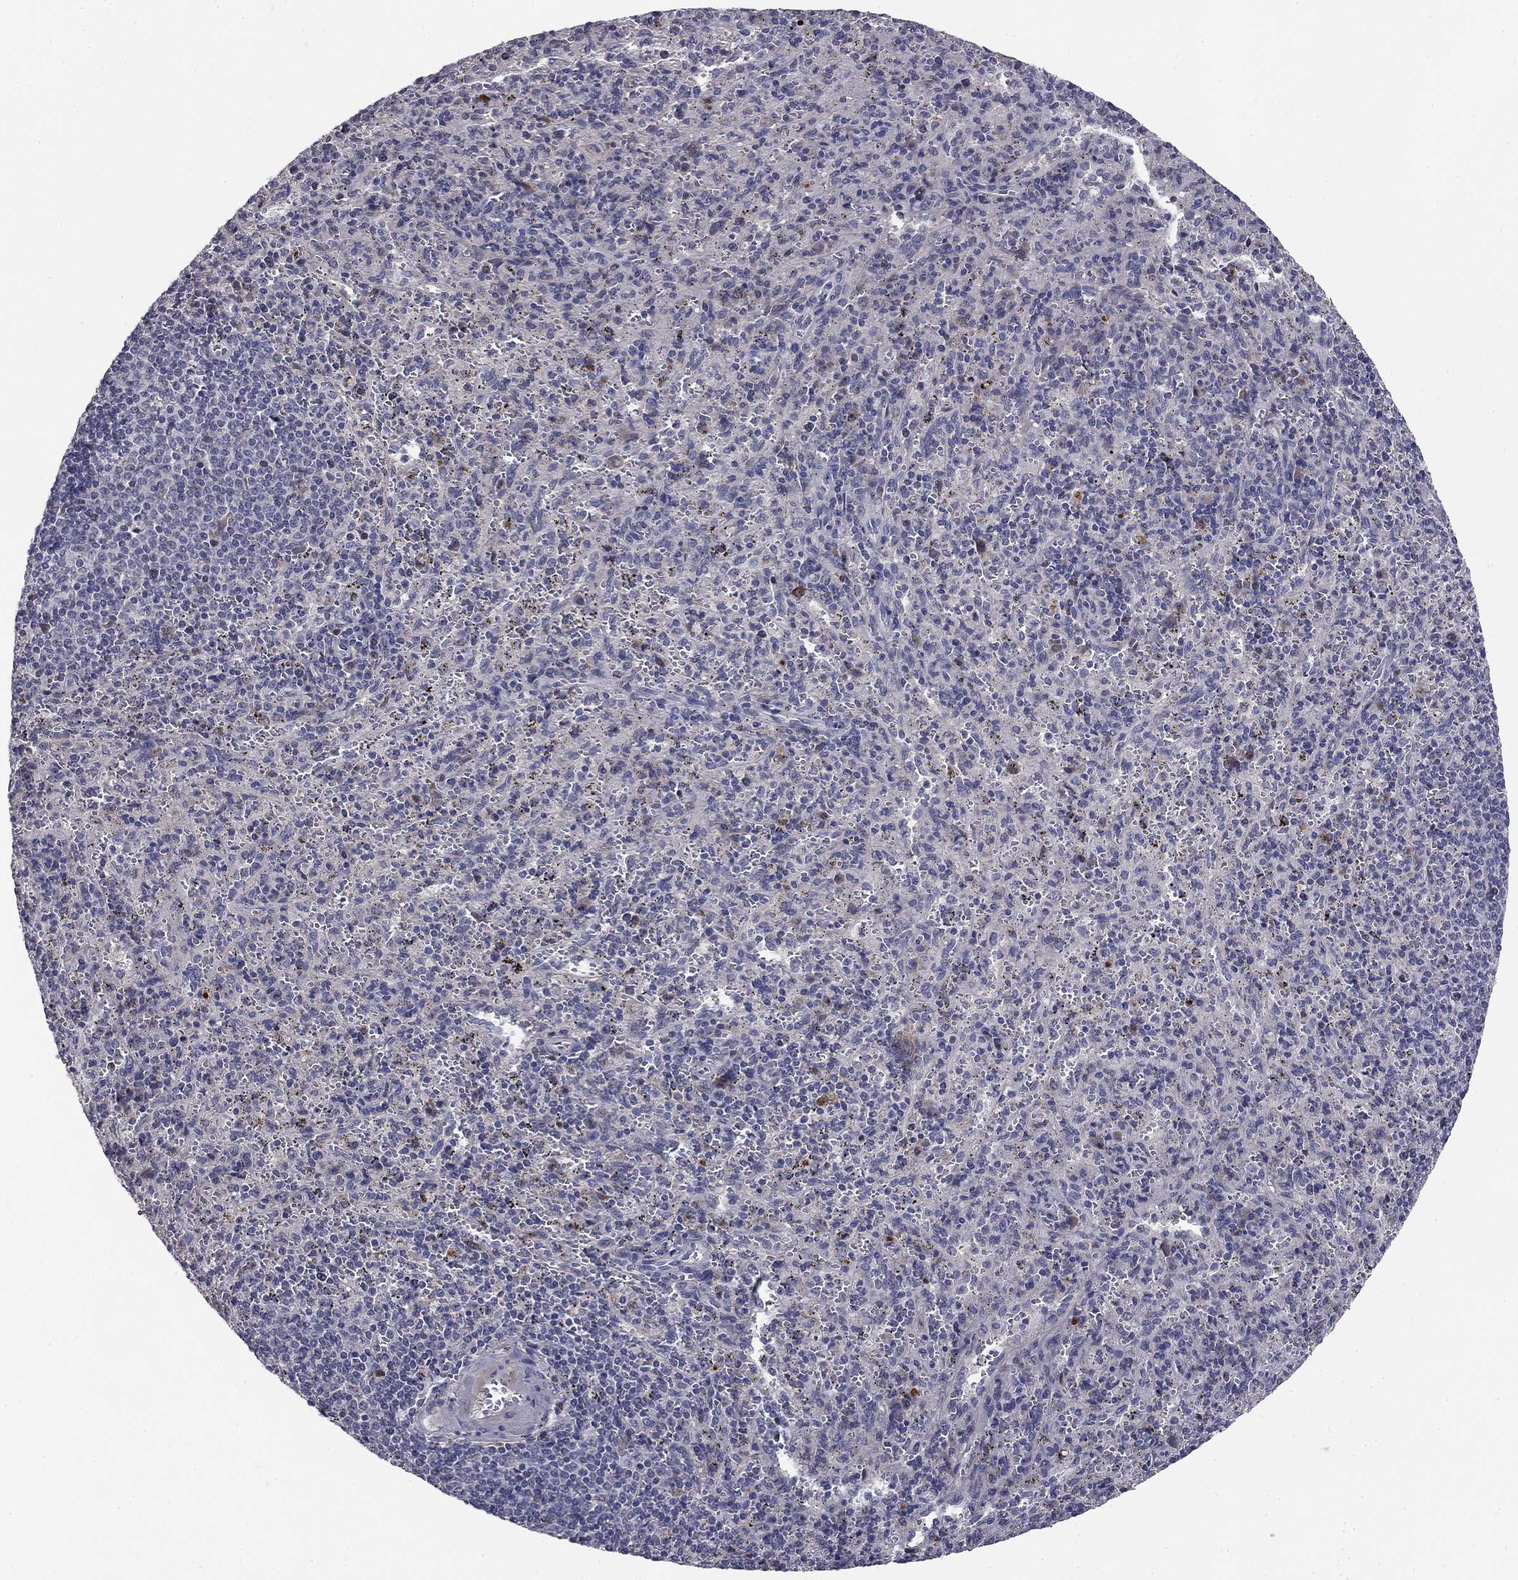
{"staining": {"intensity": "negative", "quantity": "none", "location": "none"}, "tissue": "spleen", "cell_type": "Cells in red pulp", "image_type": "normal", "snomed": [{"axis": "morphology", "description": "Normal tissue, NOS"}, {"axis": "topography", "description": "Spleen"}], "caption": "Immunohistochemistry (IHC) image of normal spleen stained for a protein (brown), which demonstrates no staining in cells in red pulp.", "gene": "COL2A1", "patient": {"sex": "male", "age": 57}}